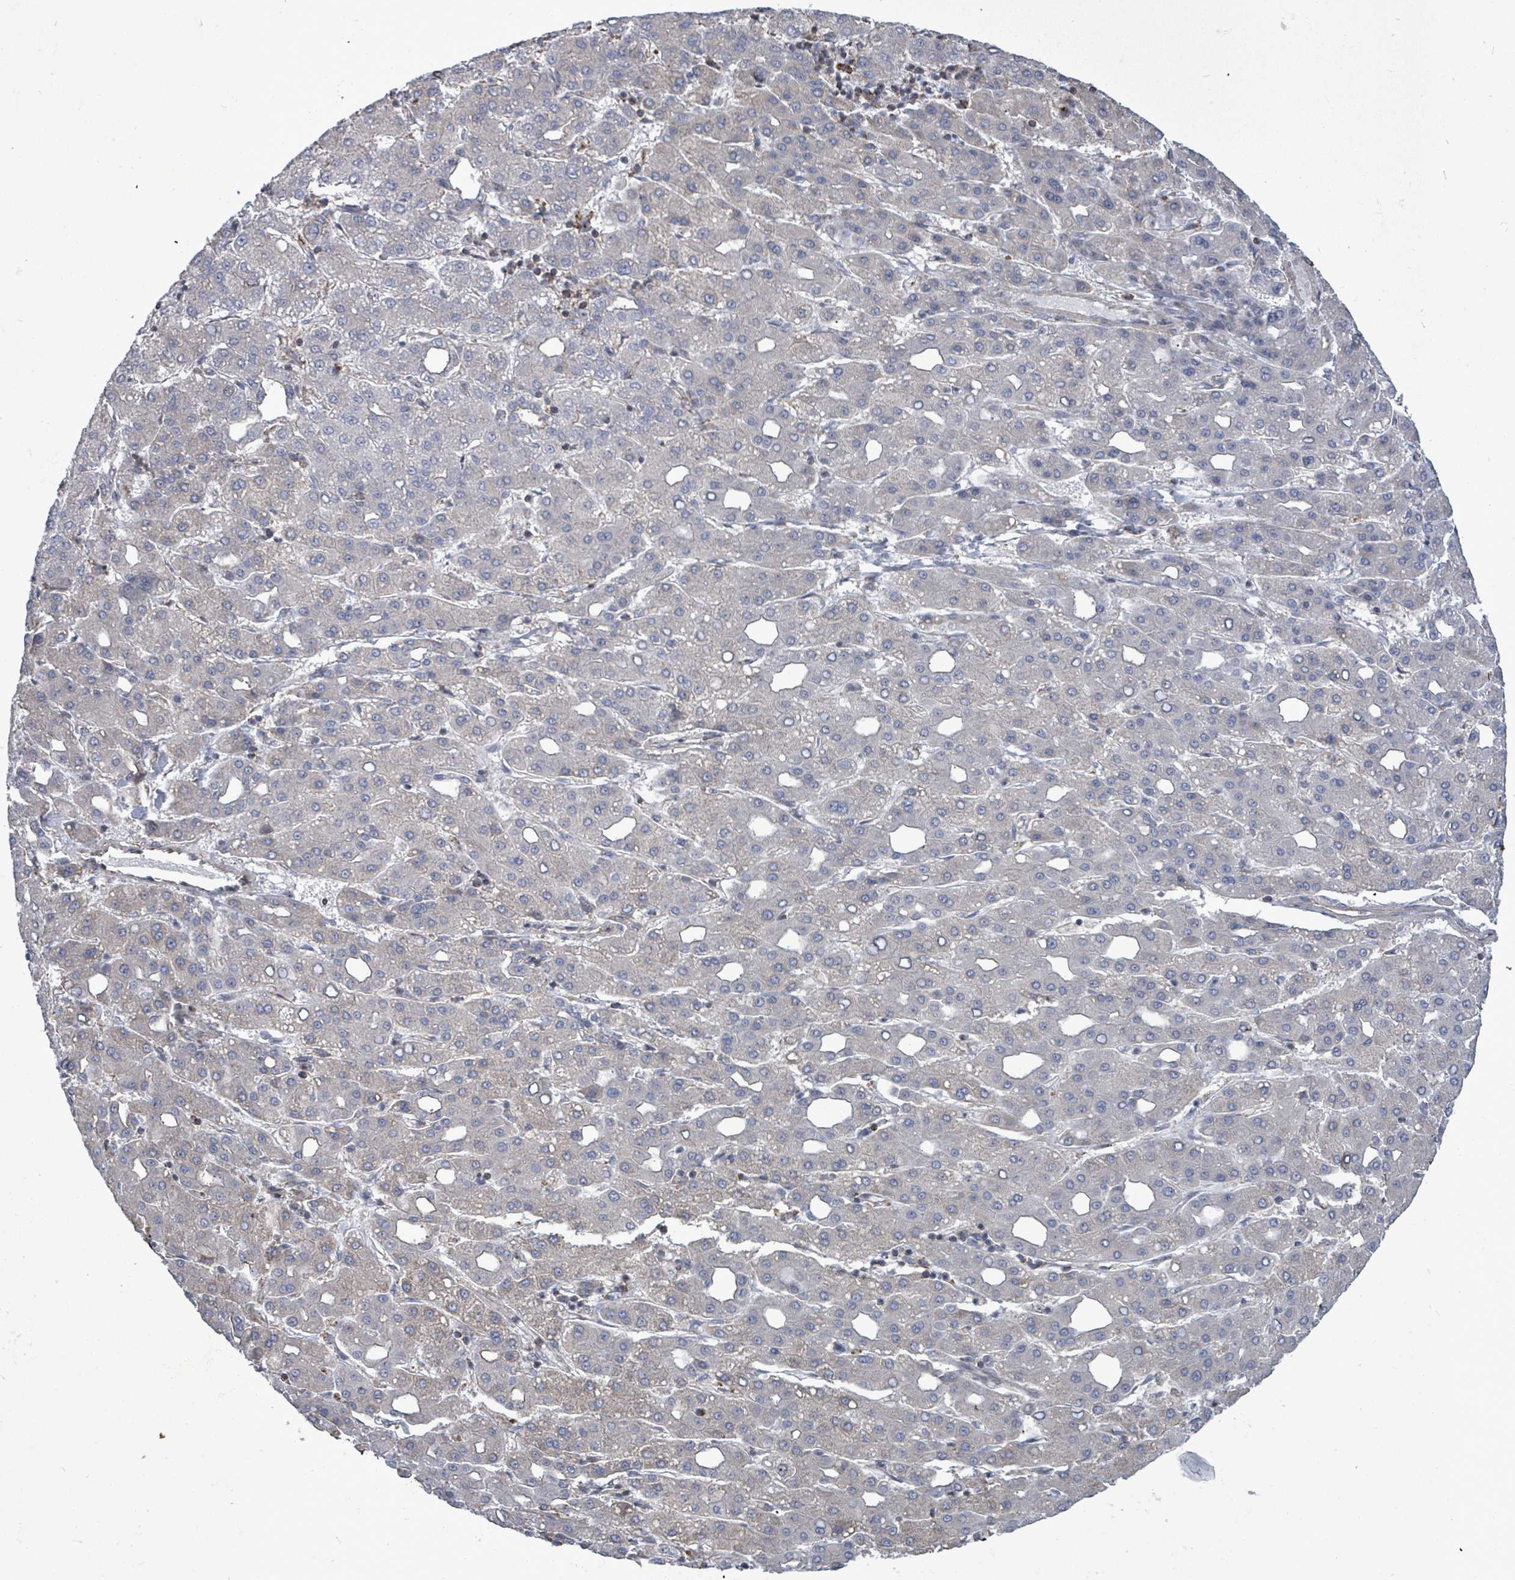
{"staining": {"intensity": "negative", "quantity": "none", "location": "none"}, "tissue": "liver cancer", "cell_type": "Tumor cells", "image_type": "cancer", "snomed": [{"axis": "morphology", "description": "Carcinoma, Hepatocellular, NOS"}, {"axis": "topography", "description": "Liver"}], "caption": "A high-resolution histopathology image shows IHC staining of hepatocellular carcinoma (liver), which shows no significant expression in tumor cells.", "gene": "PAPSS1", "patient": {"sex": "male", "age": 65}}